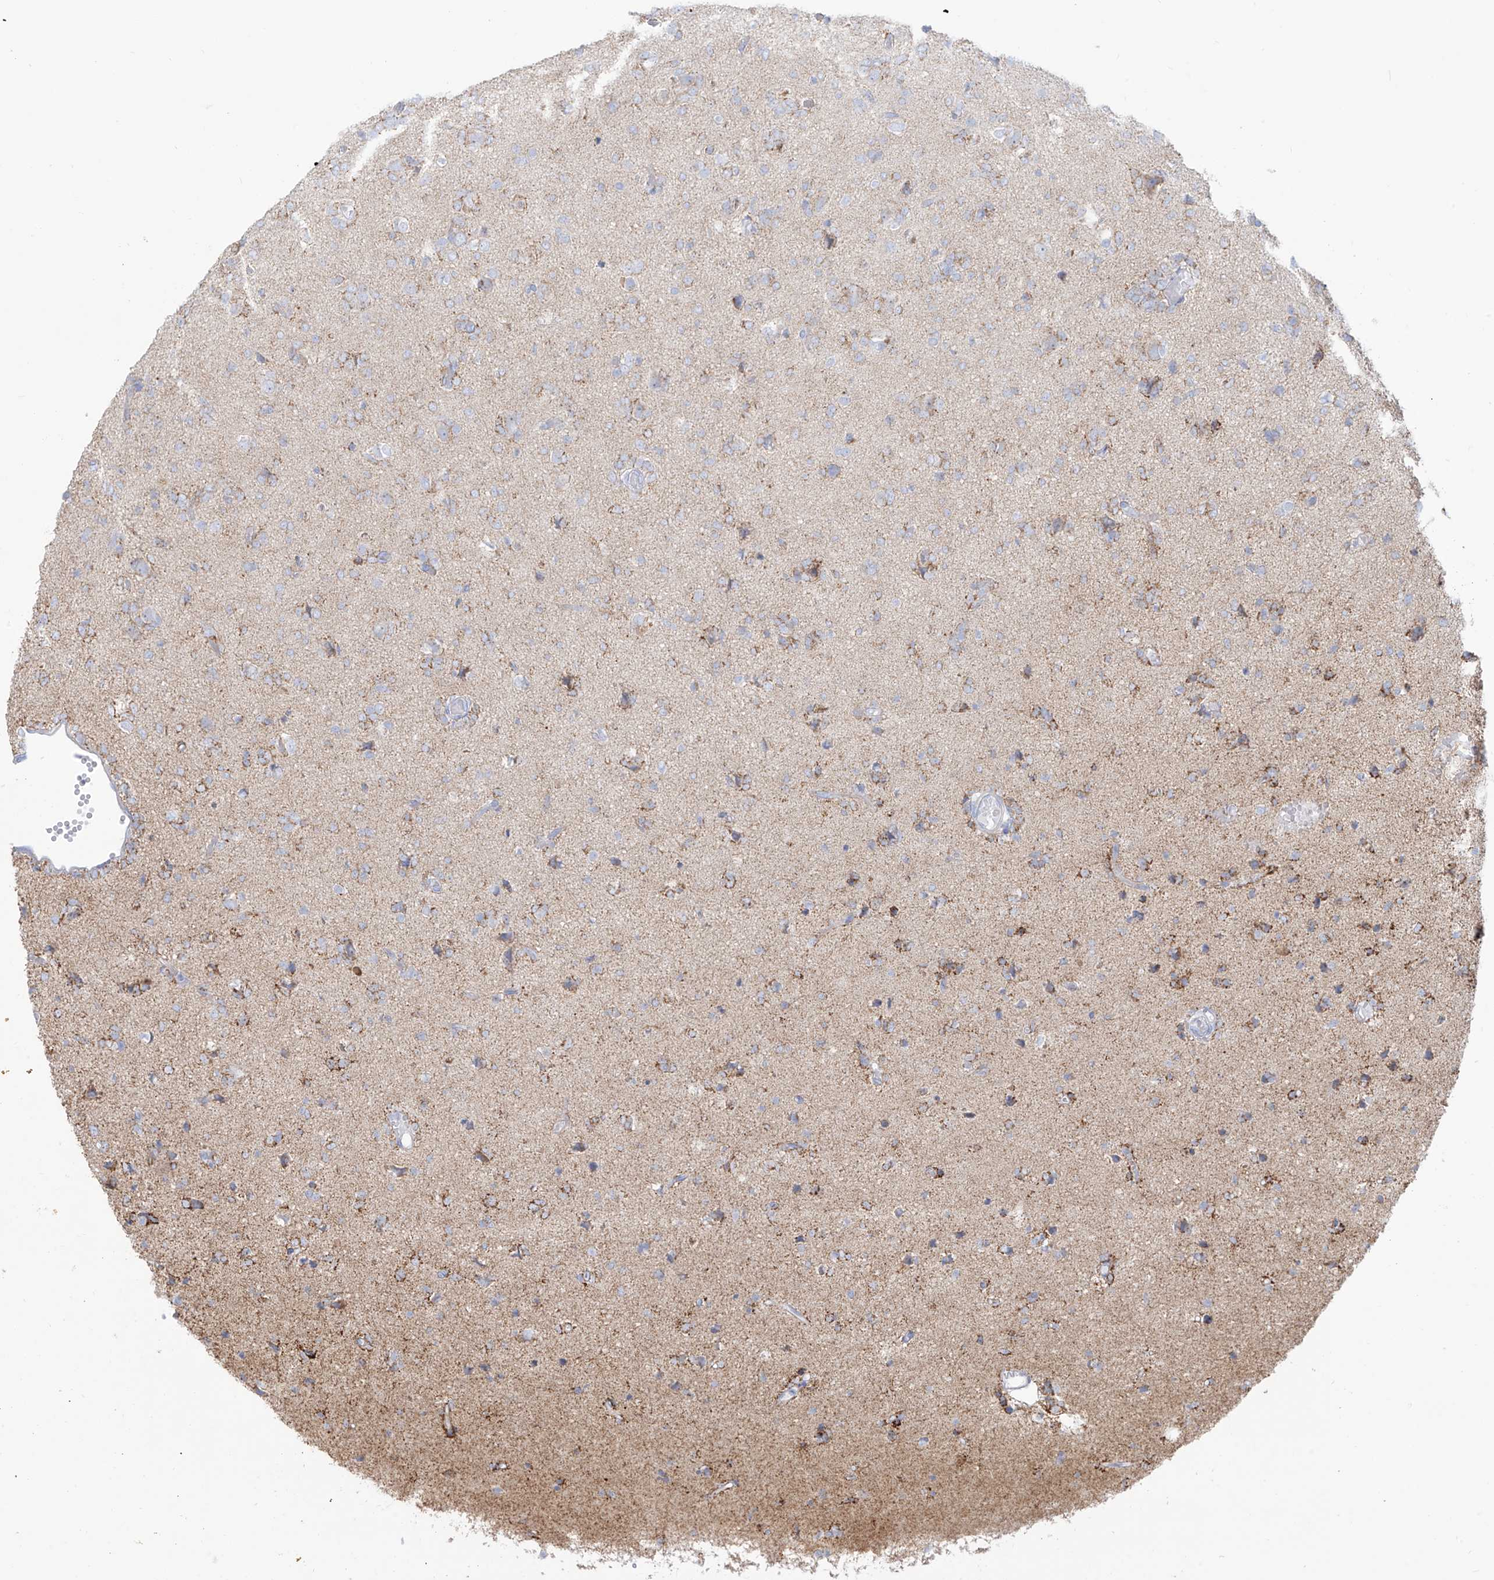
{"staining": {"intensity": "moderate", "quantity": "25%-75%", "location": "cytoplasmic/membranous"}, "tissue": "glioma", "cell_type": "Tumor cells", "image_type": "cancer", "snomed": [{"axis": "morphology", "description": "Glioma, malignant, High grade"}, {"axis": "topography", "description": "Brain"}], "caption": "IHC image of human malignant high-grade glioma stained for a protein (brown), which reveals medium levels of moderate cytoplasmic/membranous positivity in about 25%-75% of tumor cells.", "gene": "SLC26A3", "patient": {"sex": "female", "age": 59}}